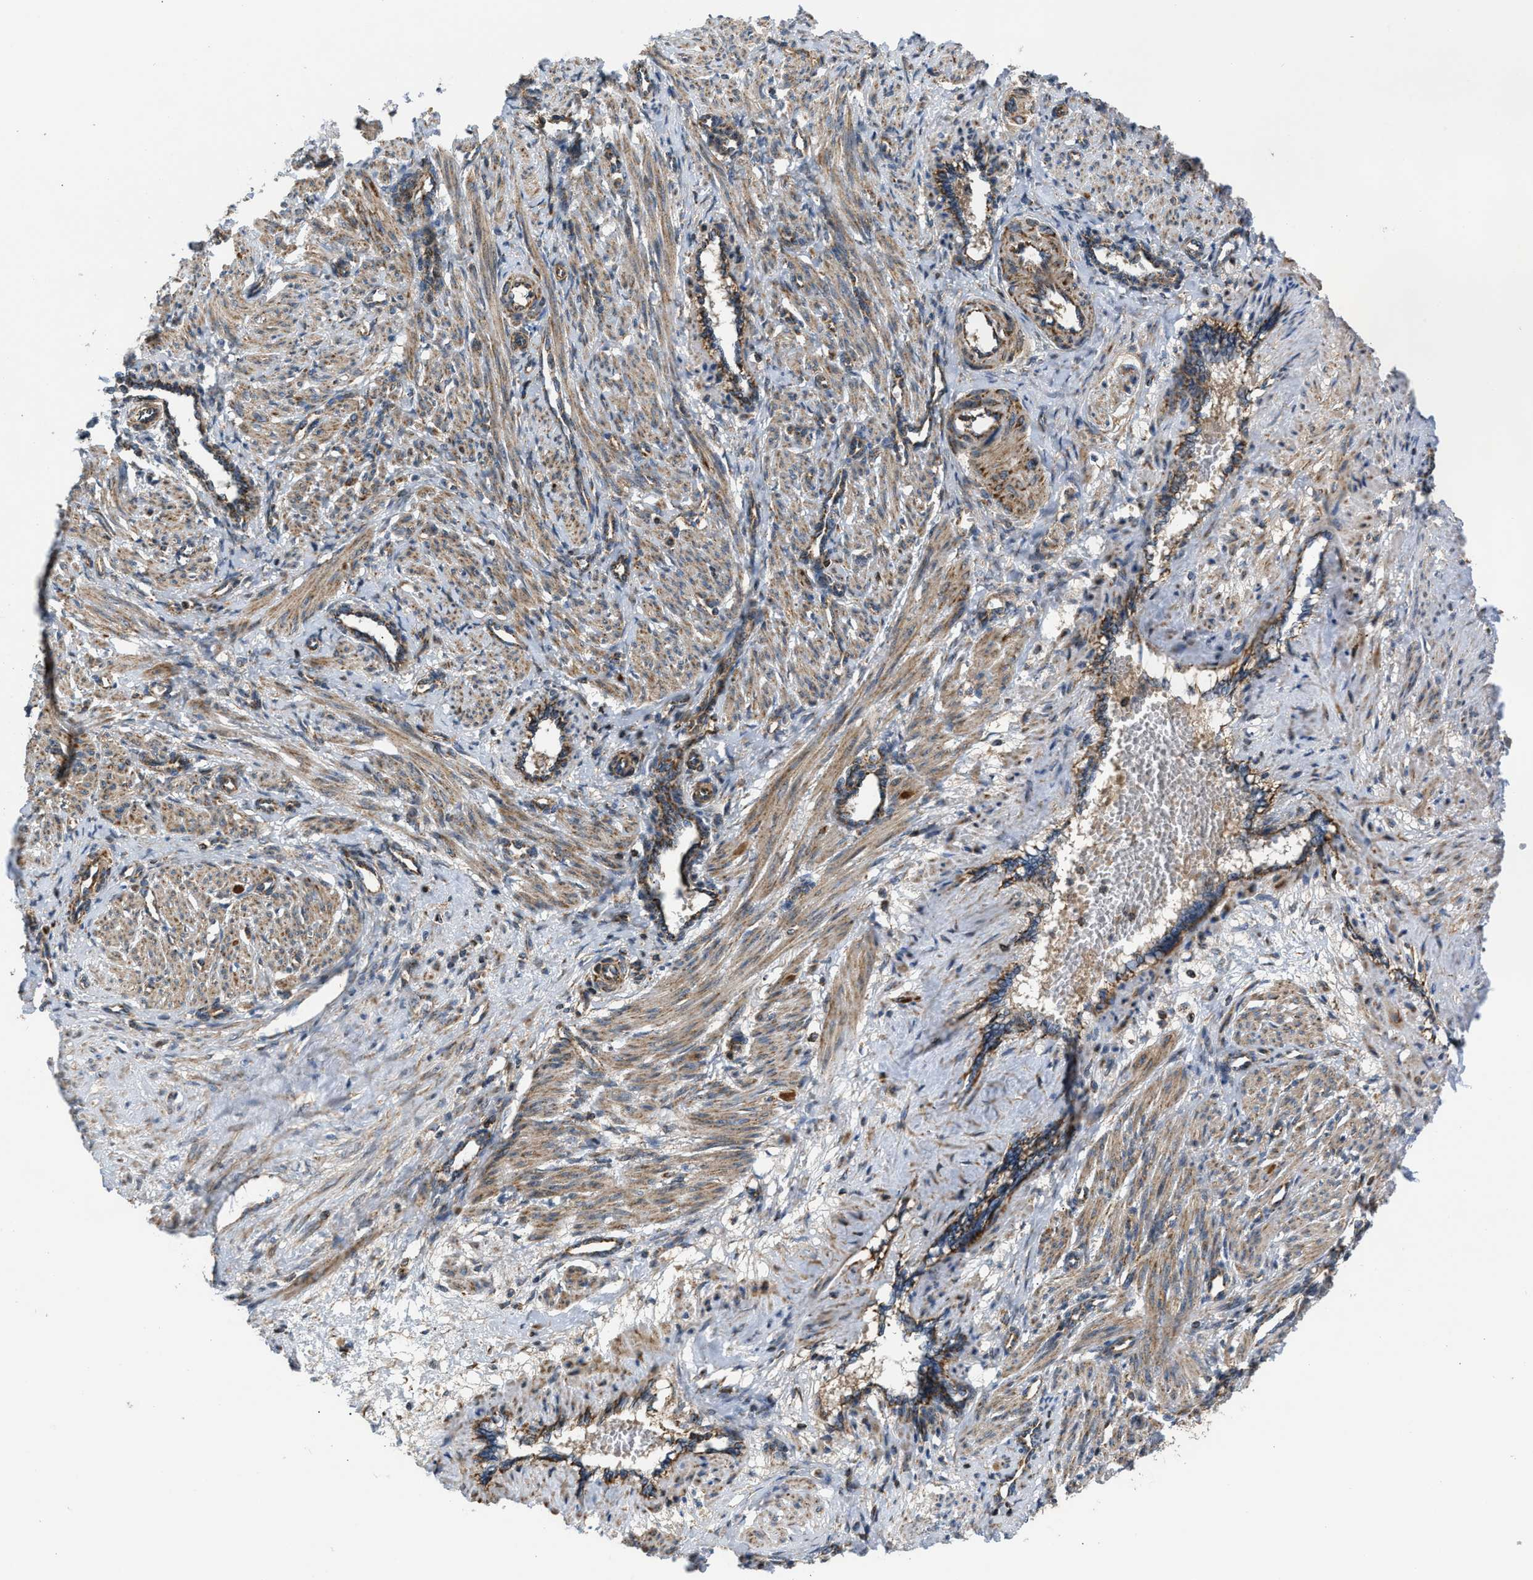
{"staining": {"intensity": "moderate", "quantity": ">75%", "location": "cytoplasmic/membranous"}, "tissue": "smooth muscle", "cell_type": "Smooth muscle cells", "image_type": "normal", "snomed": [{"axis": "morphology", "description": "Normal tissue, NOS"}, {"axis": "topography", "description": "Endometrium"}], "caption": "This micrograph exhibits benign smooth muscle stained with IHC to label a protein in brown. The cytoplasmic/membranous of smooth muscle cells show moderate positivity for the protein. Nuclei are counter-stained blue.", "gene": "OPTN", "patient": {"sex": "female", "age": 33}}